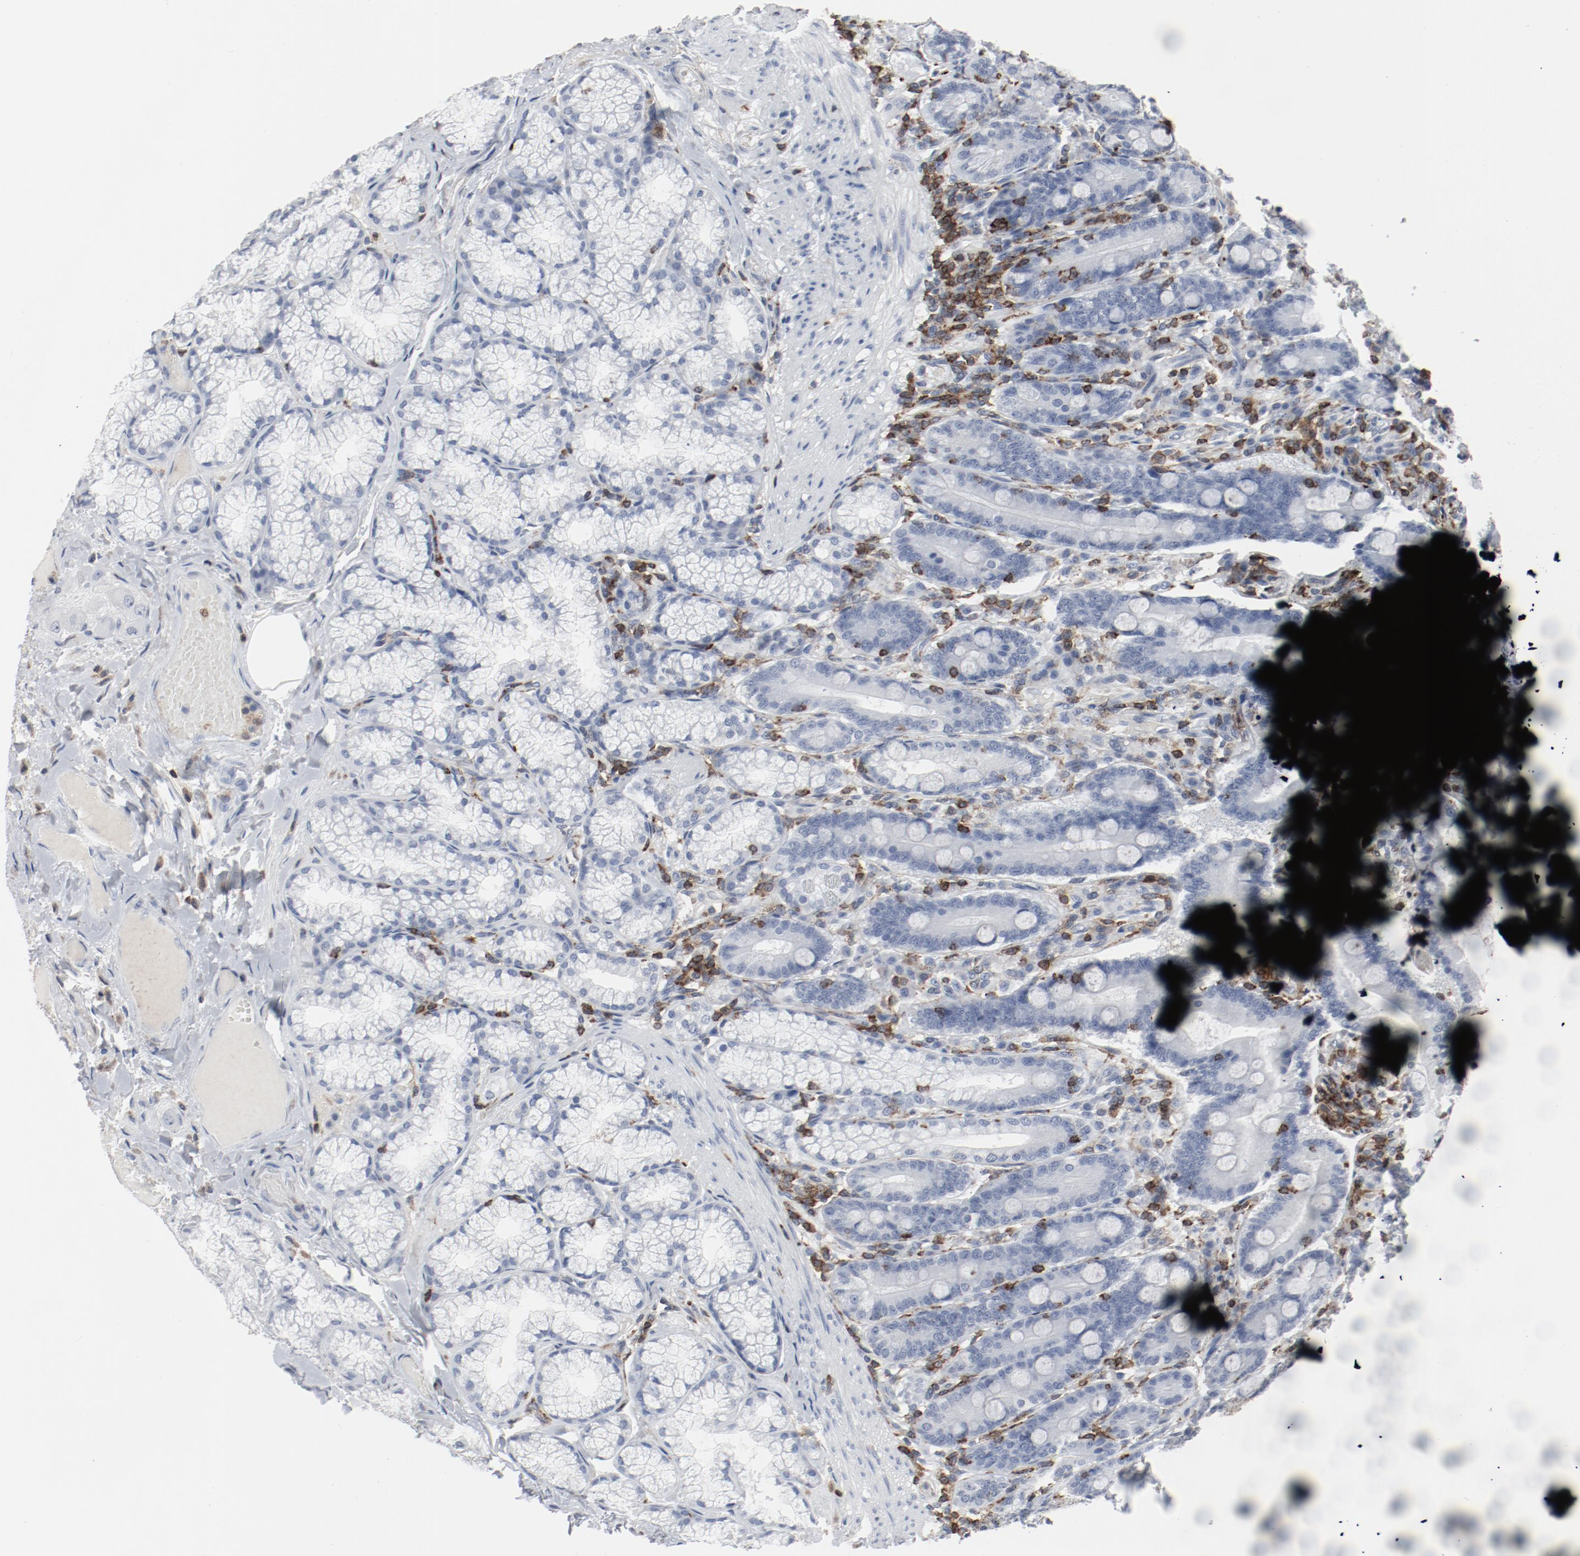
{"staining": {"intensity": "negative", "quantity": "none", "location": "none"}, "tissue": "duodenum", "cell_type": "Glandular cells", "image_type": "normal", "snomed": [{"axis": "morphology", "description": "Normal tissue, NOS"}, {"axis": "topography", "description": "Duodenum"}], "caption": "Glandular cells are negative for brown protein staining in benign duodenum. (DAB (3,3'-diaminobenzidine) immunohistochemistry (IHC) visualized using brightfield microscopy, high magnification).", "gene": "LCP2", "patient": {"sex": "female", "age": 64}}